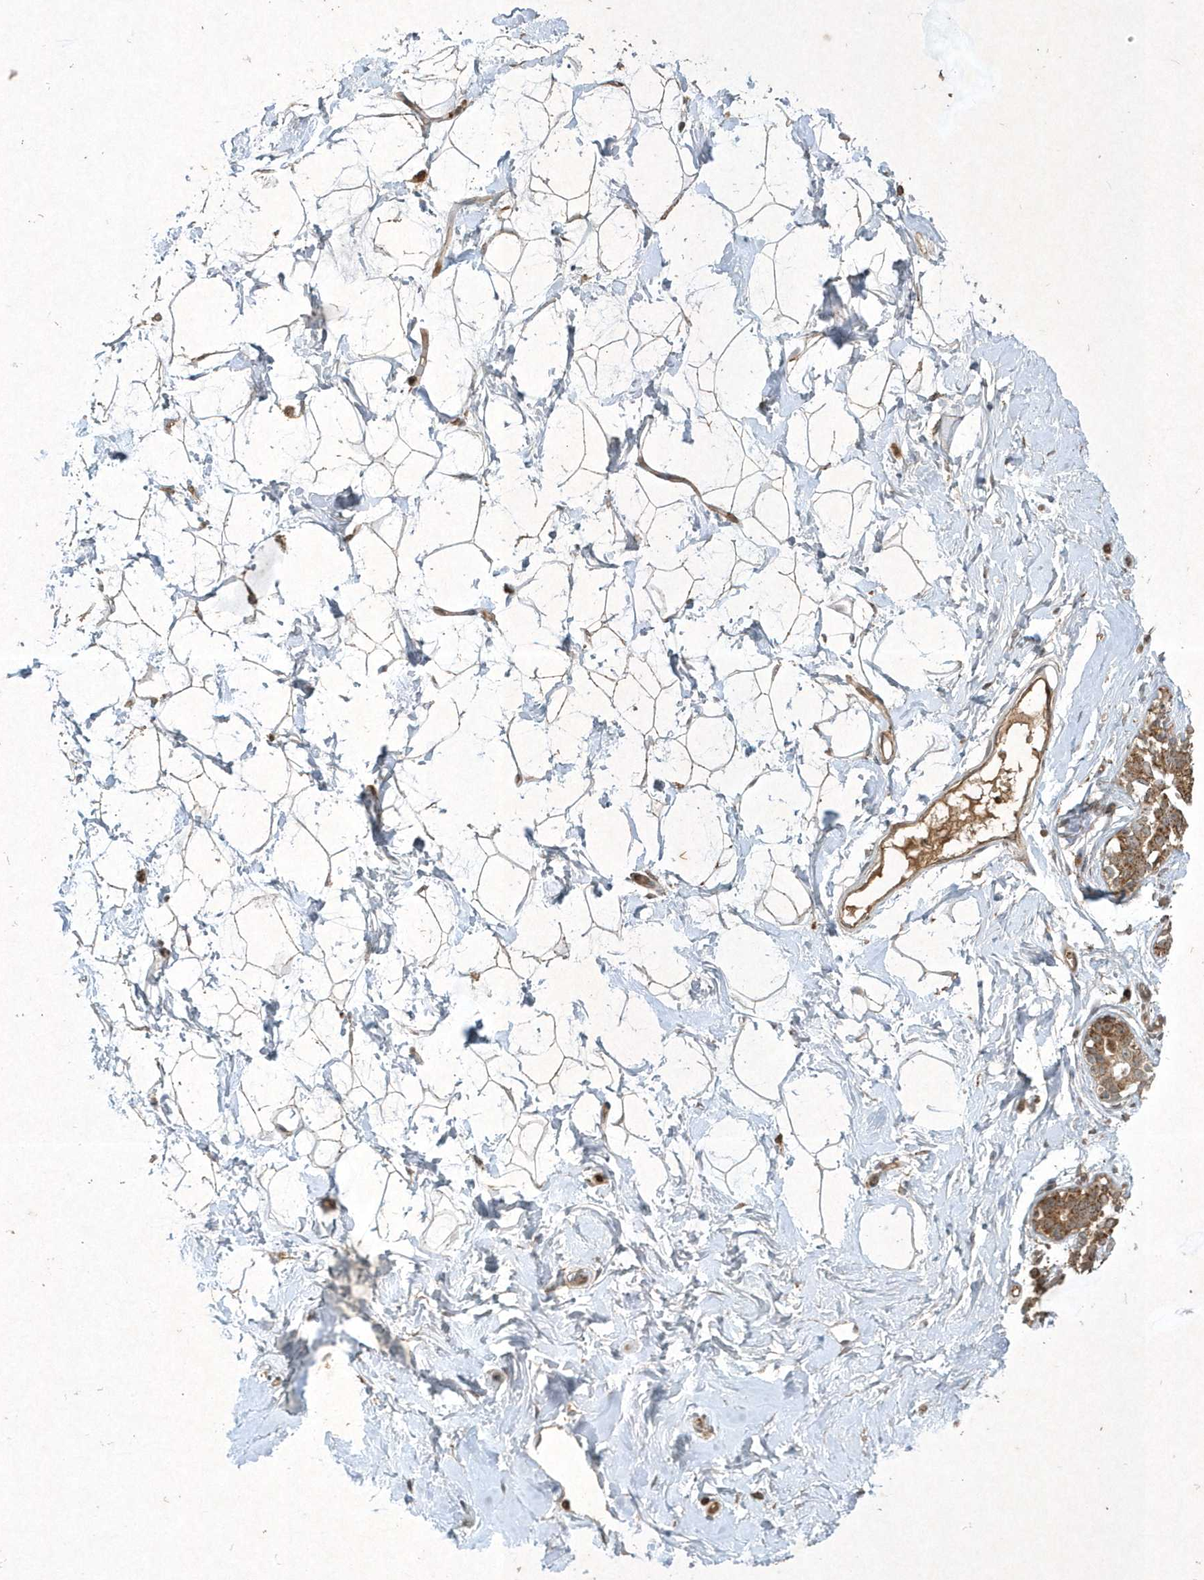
{"staining": {"intensity": "weak", "quantity": ">75%", "location": "cytoplasmic/membranous"}, "tissue": "breast", "cell_type": "Adipocytes", "image_type": "normal", "snomed": [{"axis": "morphology", "description": "Normal tissue, NOS"}, {"axis": "morphology", "description": "Adenoma, NOS"}, {"axis": "topography", "description": "Breast"}], "caption": "This is an image of immunohistochemistry staining of unremarkable breast, which shows weak expression in the cytoplasmic/membranous of adipocytes.", "gene": "PLTP", "patient": {"sex": "female", "age": 23}}